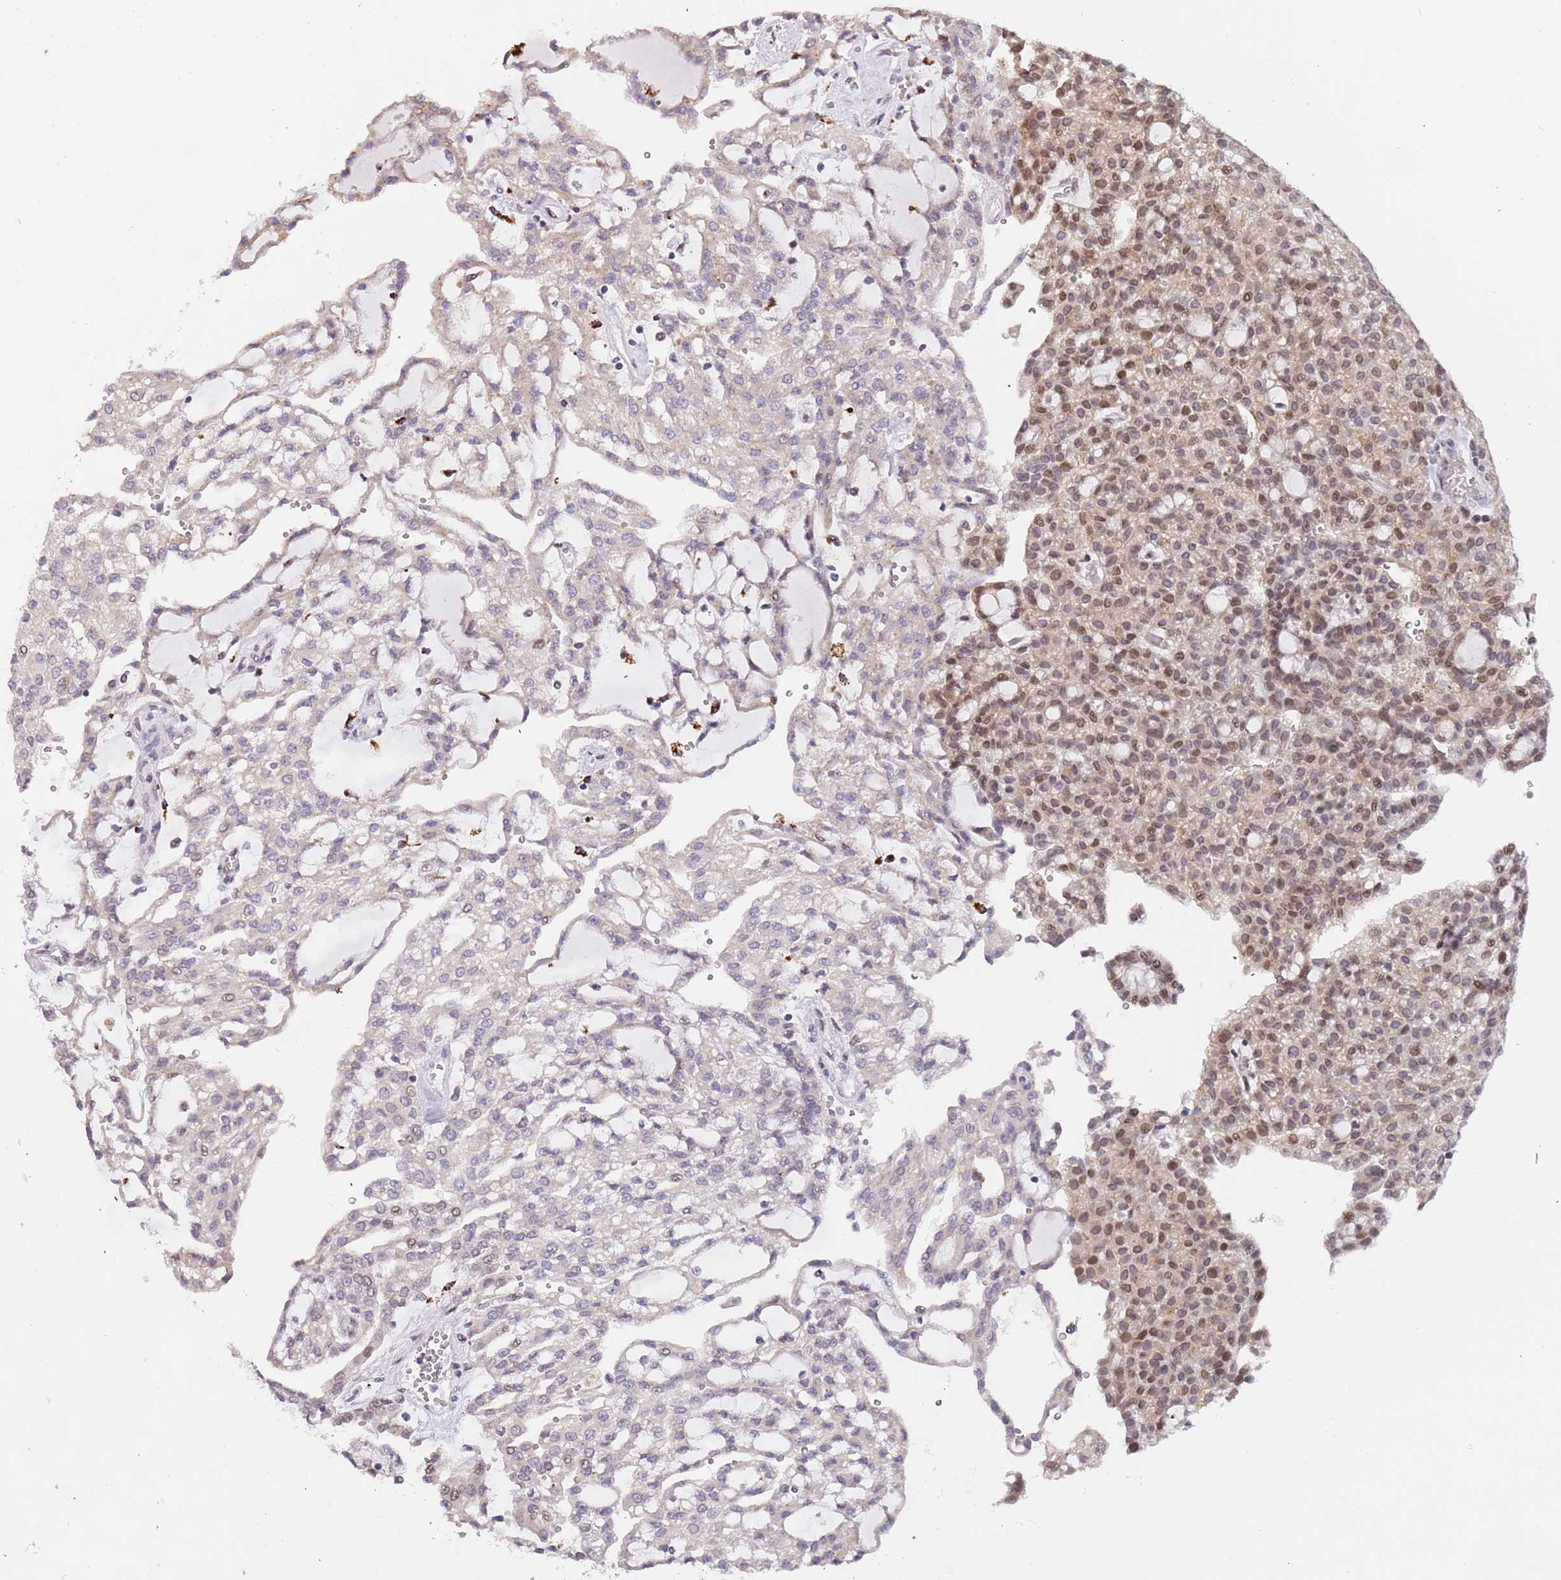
{"staining": {"intensity": "moderate", "quantity": "<25%", "location": "nuclear"}, "tissue": "renal cancer", "cell_type": "Tumor cells", "image_type": "cancer", "snomed": [{"axis": "morphology", "description": "Adenocarcinoma, NOS"}, {"axis": "topography", "description": "Kidney"}], "caption": "Moderate nuclear positivity for a protein is seen in about <25% of tumor cells of renal cancer using IHC.", "gene": "KLHDC2", "patient": {"sex": "male", "age": 63}}